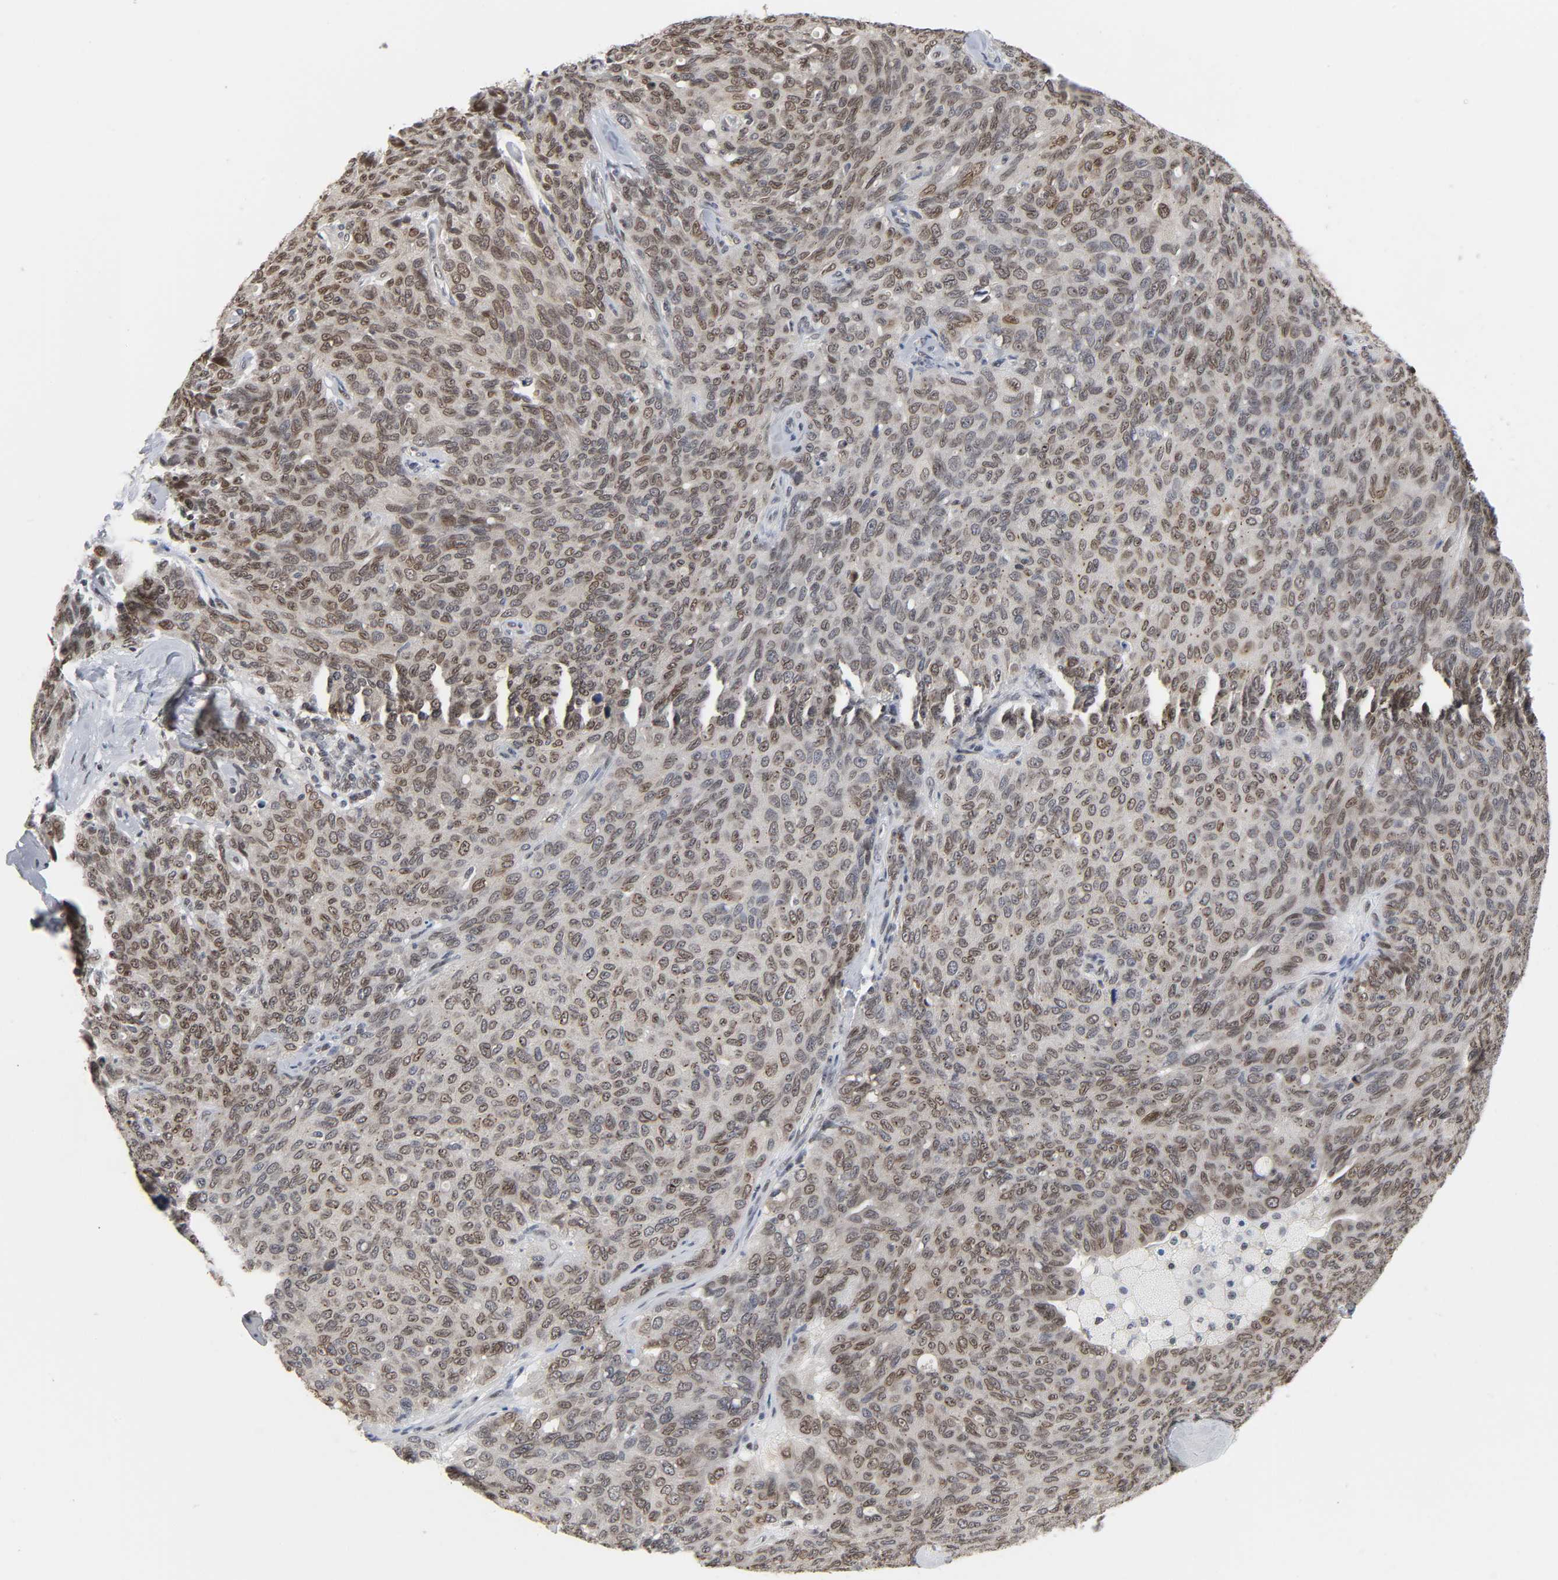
{"staining": {"intensity": "moderate", "quantity": ">75%", "location": "nuclear"}, "tissue": "ovarian cancer", "cell_type": "Tumor cells", "image_type": "cancer", "snomed": [{"axis": "morphology", "description": "Carcinoma, endometroid"}, {"axis": "topography", "description": "Ovary"}], "caption": "Immunohistochemical staining of ovarian cancer shows medium levels of moderate nuclear protein expression in about >75% of tumor cells.", "gene": "SUMO1", "patient": {"sex": "female", "age": 60}}